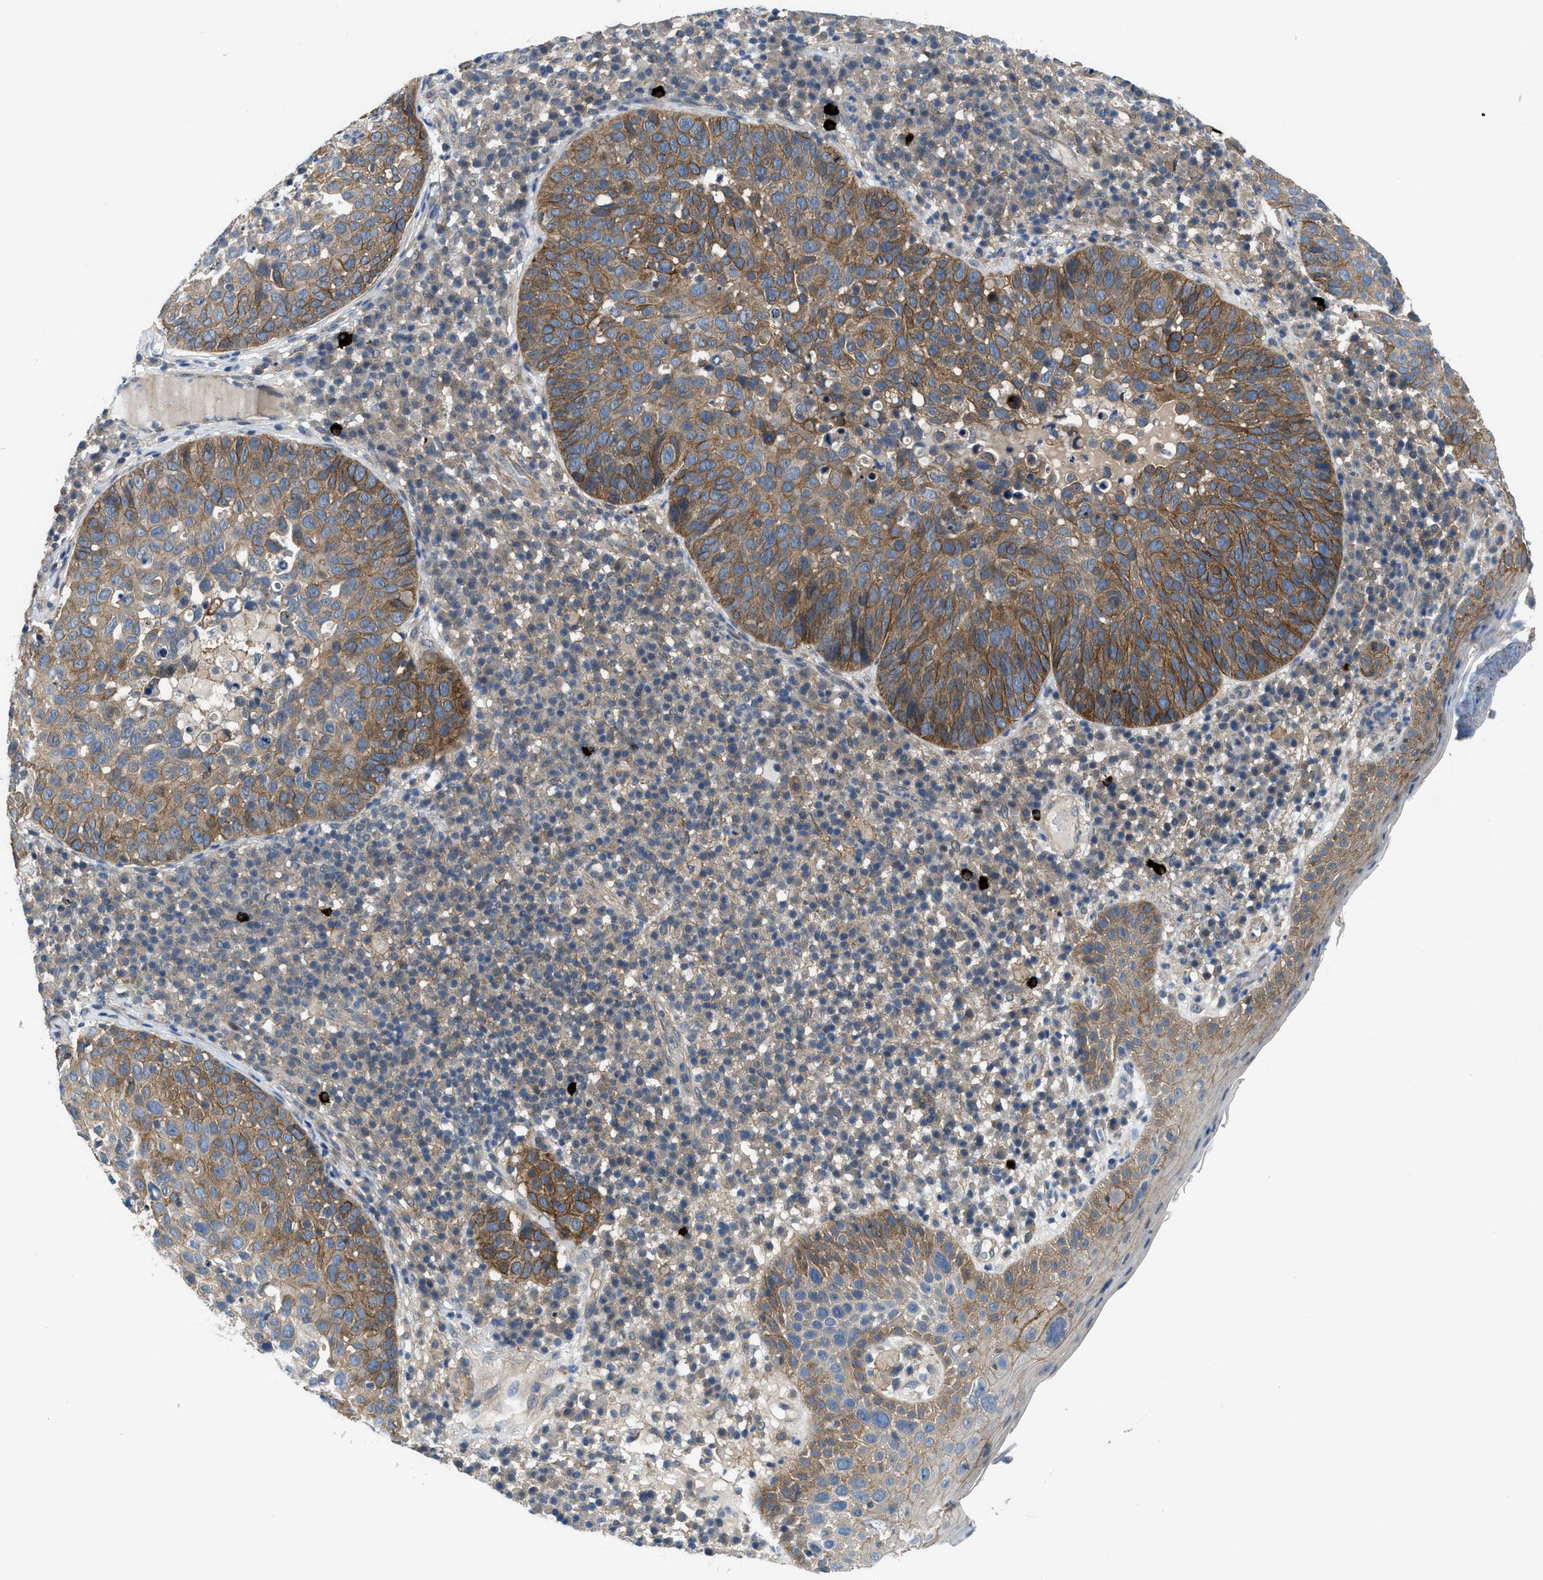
{"staining": {"intensity": "moderate", "quantity": ">75%", "location": "cytoplasmic/membranous"}, "tissue": "skin cancer", "cell_type": "Tumor cells", "image_type": "cancer", "snomed": [{"axis": "morphology", "description": "Squamous cell carcinoma in situ, NOS"}, {"axis": "morphology", "description": "Squamous cell carcinoma, NOS"}, {"axis": "topography", "description": "Skin"}], "caption": "IHC of human skin cancer (squamous cell carcinoma in situ) reveals medium levels of moderate cytoplasmic/membranous positivity in approximately >75% of tumor cells. (IHC, brightfield microscopy, high magnification).", "gene": "PANX1", "patient": {"sex": "male", "age": 93}}